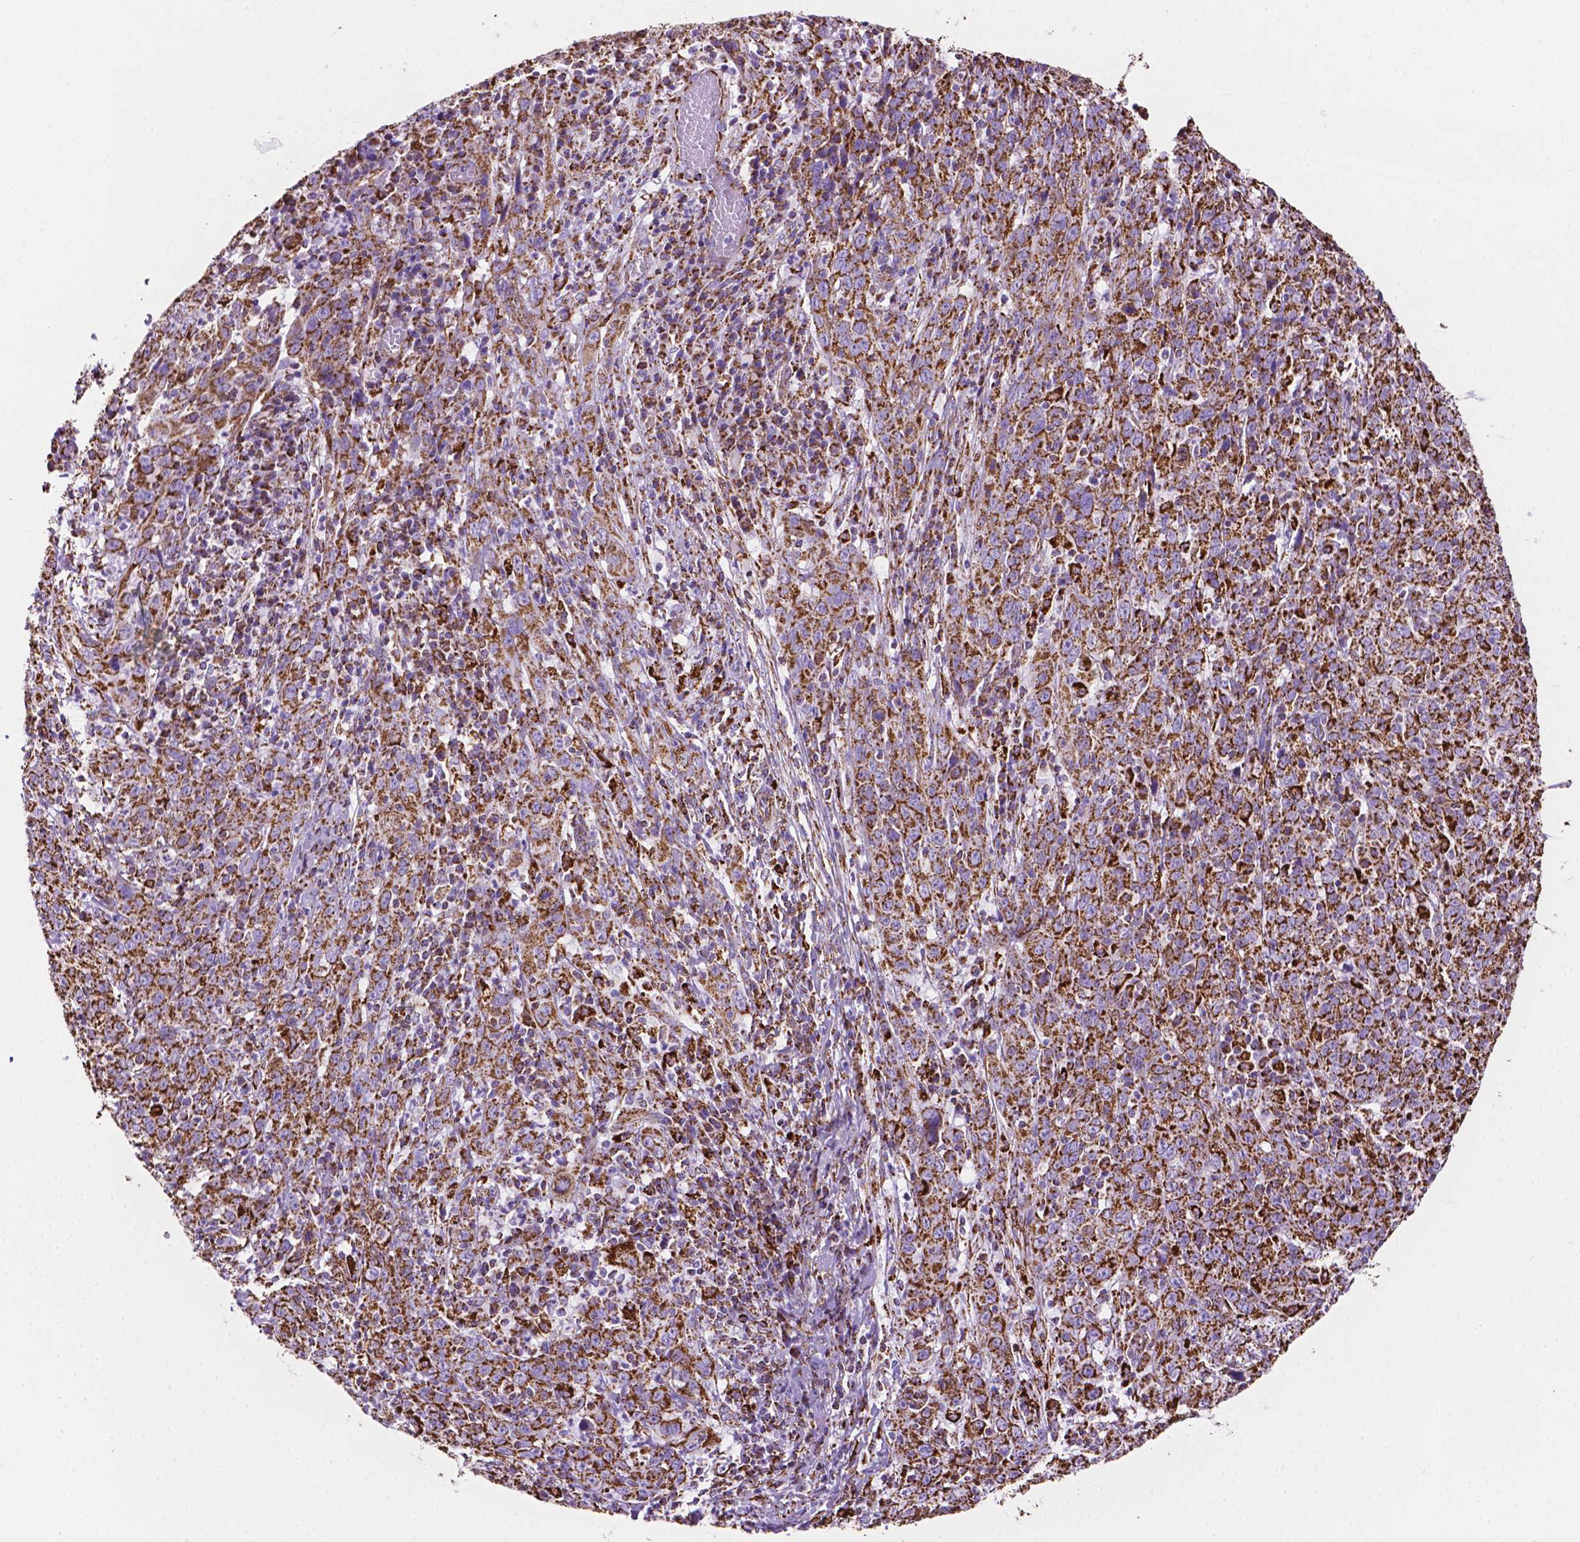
{"staining": {"intensity": "strong", "quantity": ">75%", "location": "cytoplasmic/membranous"}, "tissue": "cervical cancer", "cell_type": "Tumor cells", "image_type": "cancer", "snomed": [{"axis": "morphology", "description": "Squamous cell carcinoma, NOS"}, {"axis": "topography", "description": "Cervix"}], "caption": "Protein staining of cervical cancer tissue exhibits strong cytoplasmic/membranous positivity in approximately >75% of tumor cells.", "gene": "RMDN3", "patient": {"sex": "female", "age": 46}}